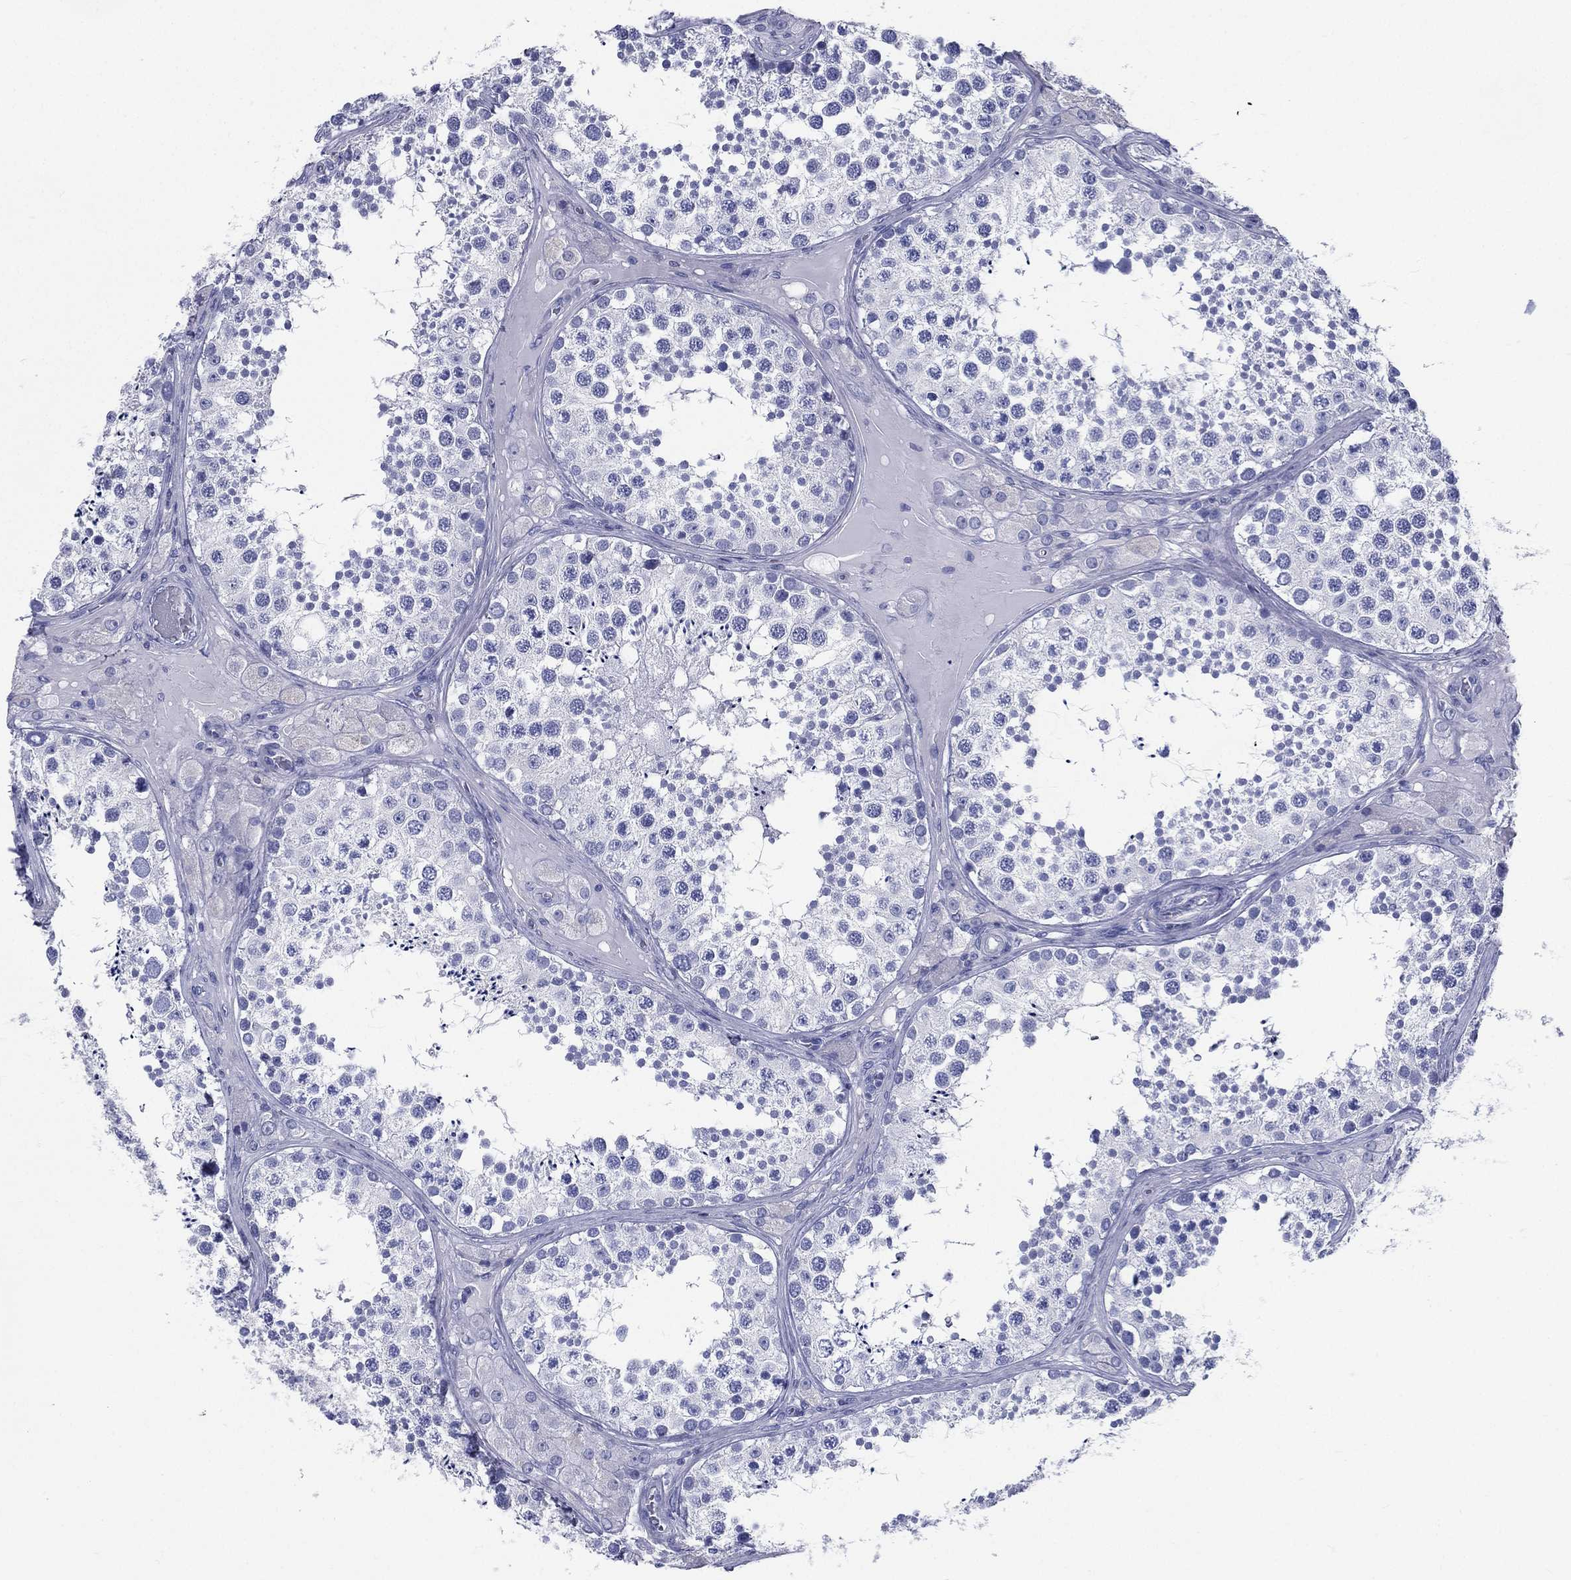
{"staining": {"intensity": "negative", "quantity": "none", "location": "none"}, "tissue": "testis", "cell_type": "Cells in seminiferous ducts", "image_type": "normal", "snomed": [{"axis": "morphology", "description": "Normal tissue, NOS"}, {"axis": "topography", "description": "Testis"}], "caption": "DAB immunohistochemical staining of benign human testis exhibits no significant positivity in cells in seminiferous ducts. Nuclei are stained in blue.", "gene": "DEFB121", "patient": {"sex": "male", "age": 34}}